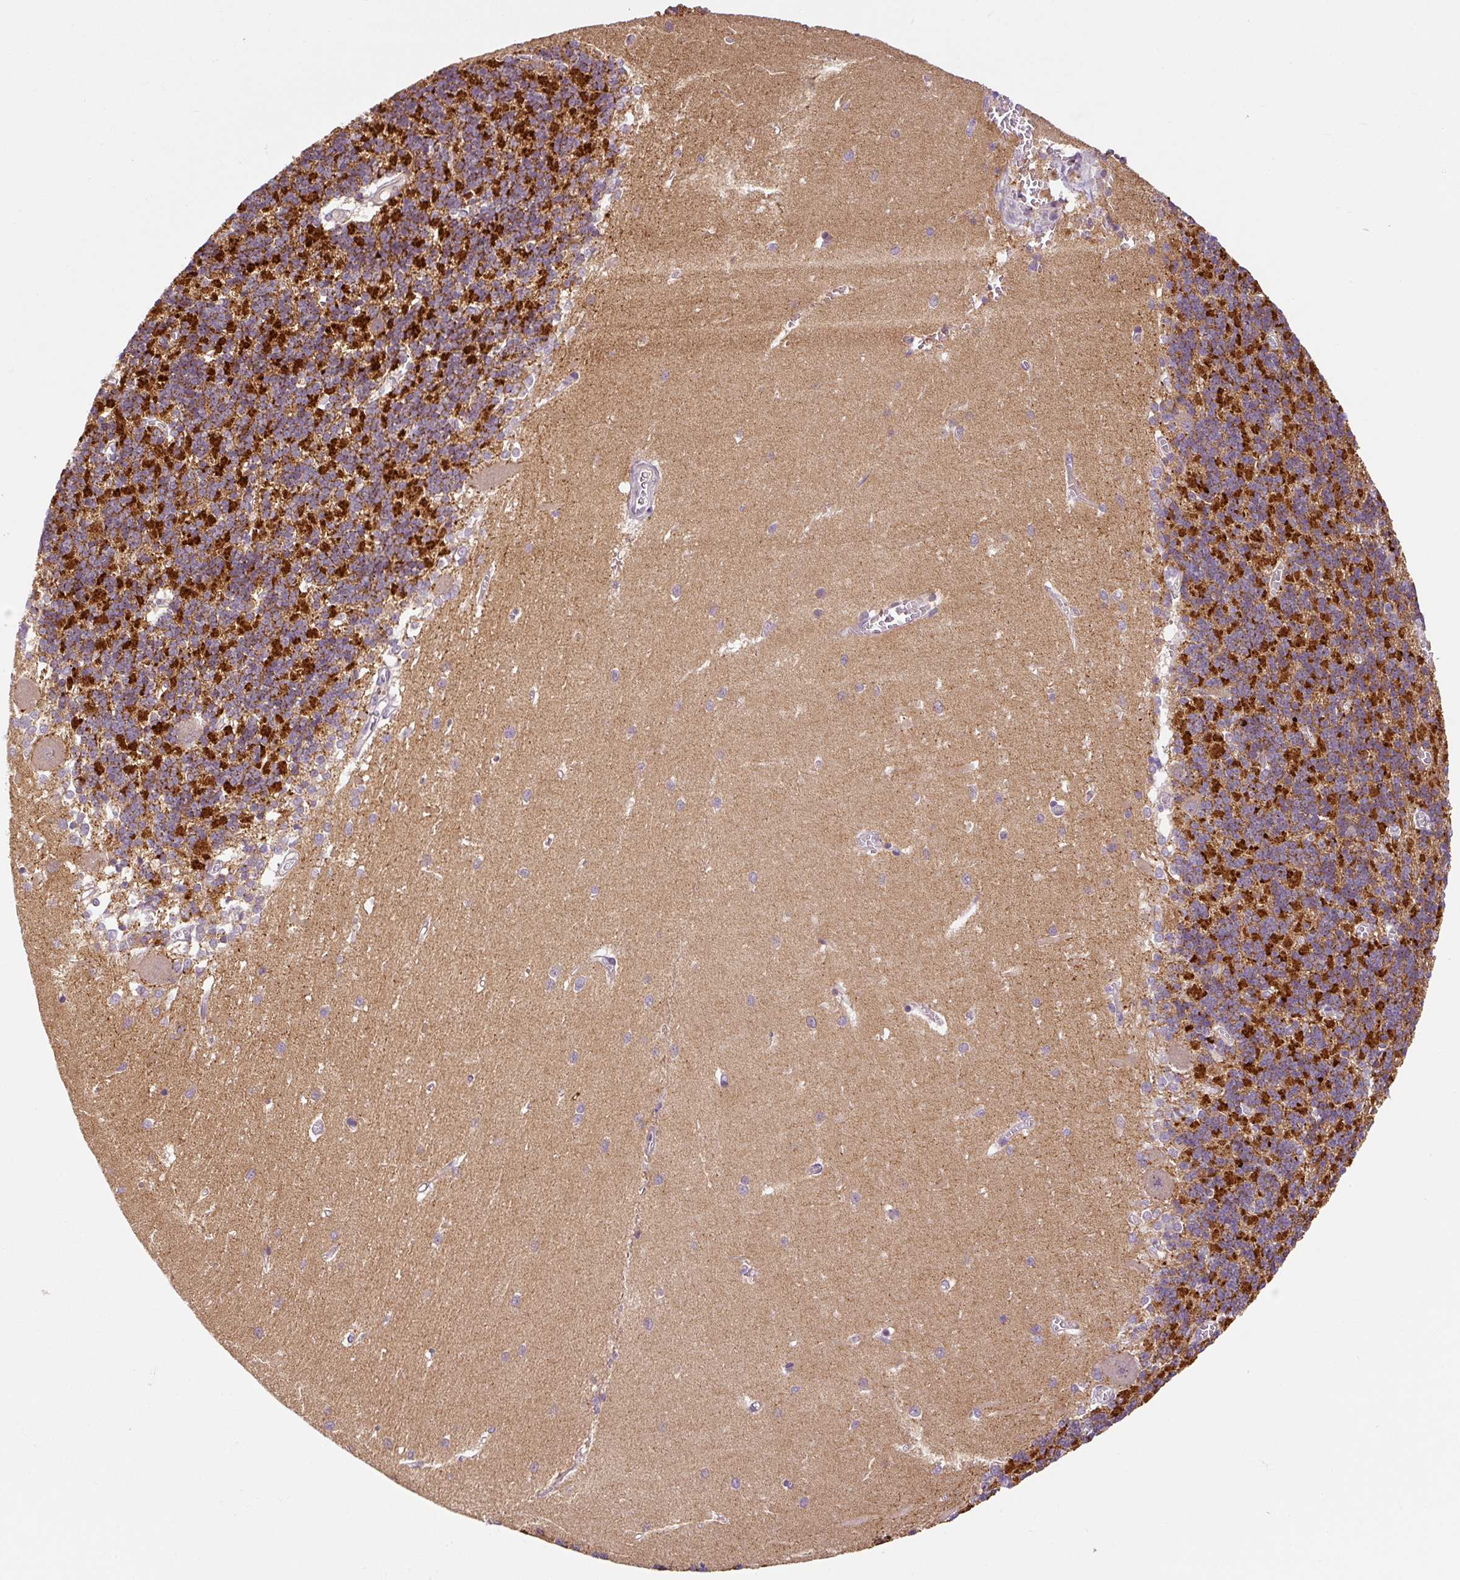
{"staining": {"intensity": "strong", "quantity": "25%-75%", "location": "cytoplasmic/membranous"}, "tissue": "cerebellum", "cell_type": "Cells in granular layer", "image_type": "normal", "snomed": [{"axis": "morphology", "description": "Normal tissue, NOS"}, {"axis": "topography", "description": "Cerebellum"}], "caption": "Approximately 25%-75% of cells in granular layer in benign cerebellum show strong cytoplasmic/membranous protein expression as visualized by brown immunohistochemical staining.", "gene": "PRKAA2", "patient": {"sex": "male", "age": 37}}